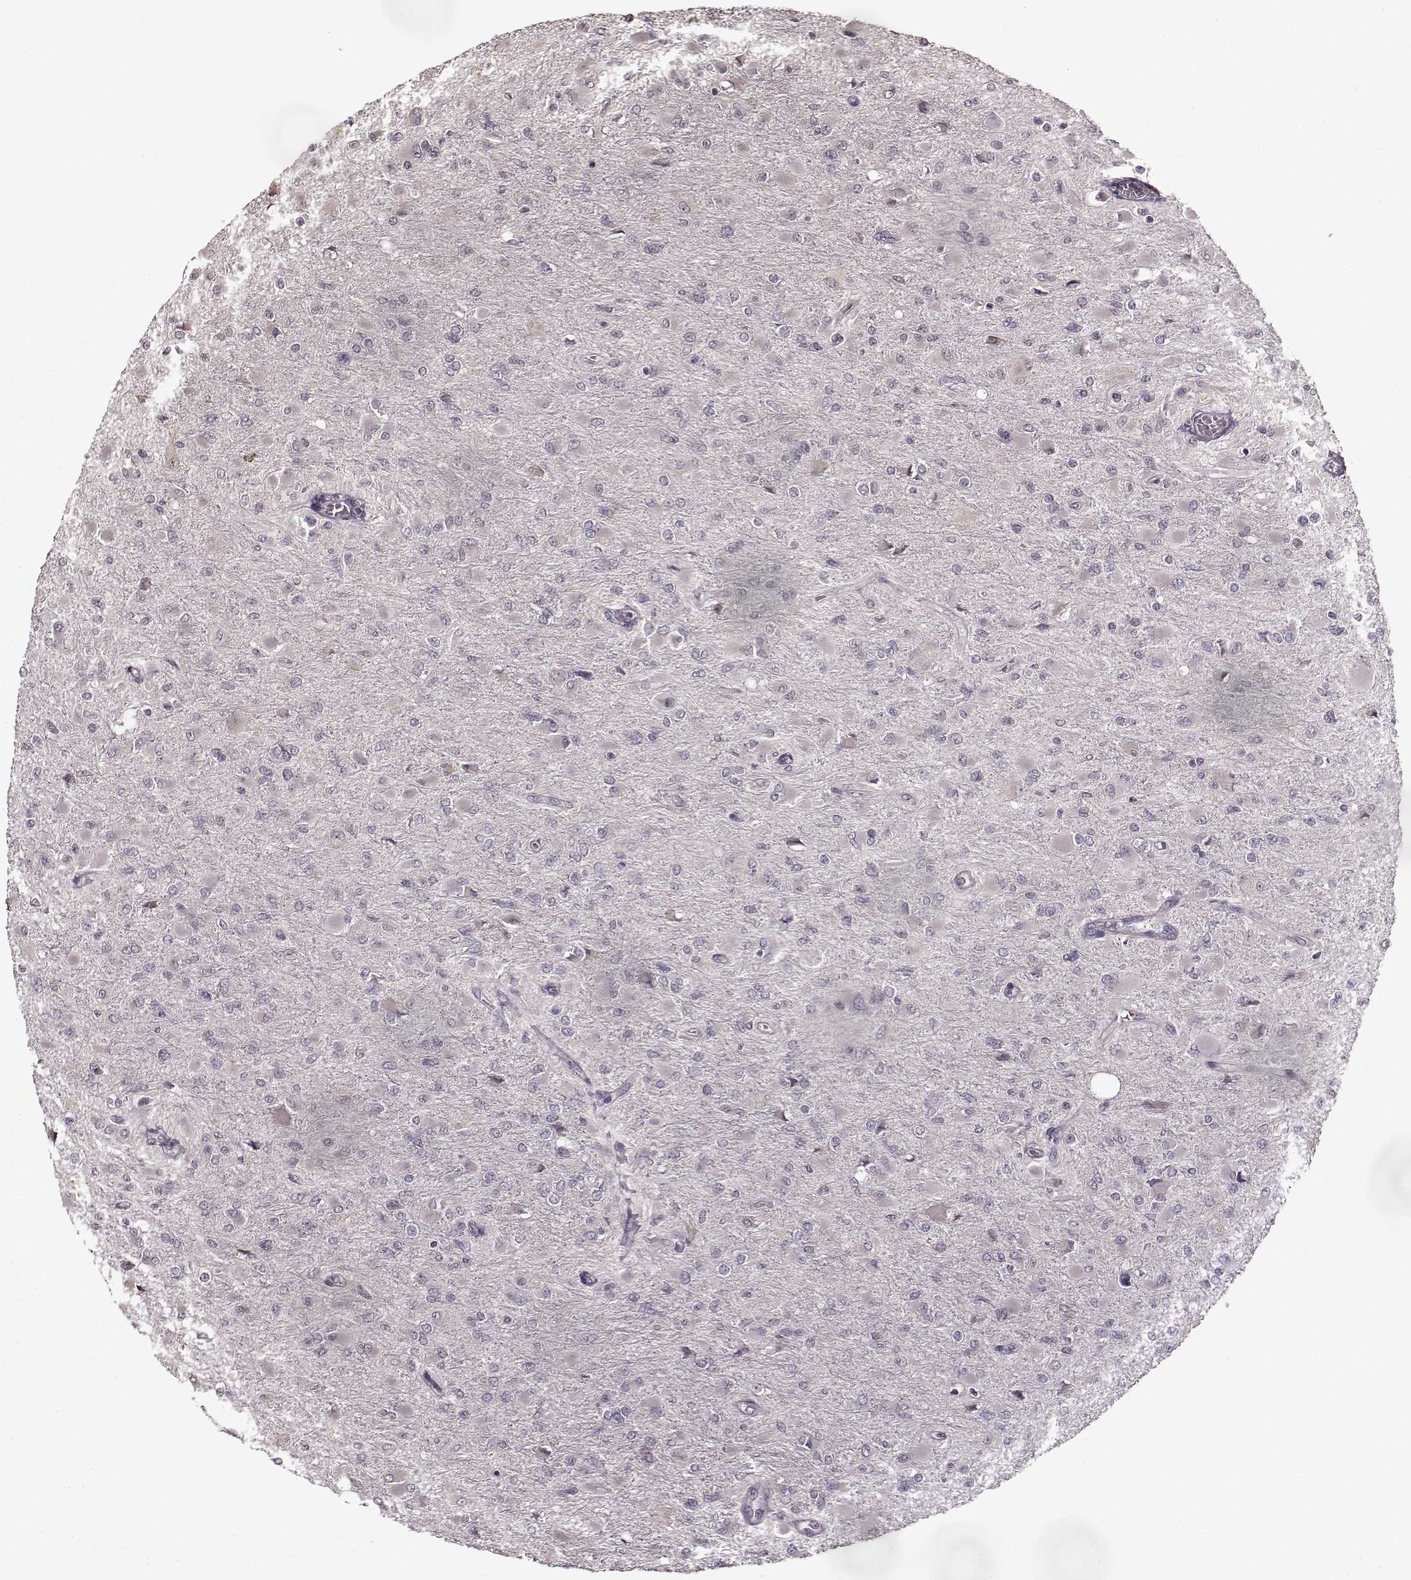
{"staining": {"intensity": "negative", "quantity": "none", "location": "none"}, "tissue": "glioma", "cell_type": "Tumor cells", "image_type": "cancer", "snomed": [{"axis": "morphology", "description": "Glioma, malignant, High grade"}, {"axis": "topography", "description": "Cerebral cortex"}], "caption": "Tumor cells are negative for protein expression in human malignant high-grade glioma.", "gene": "FSHB", "patient": {"sex": "female", "age": 36}}